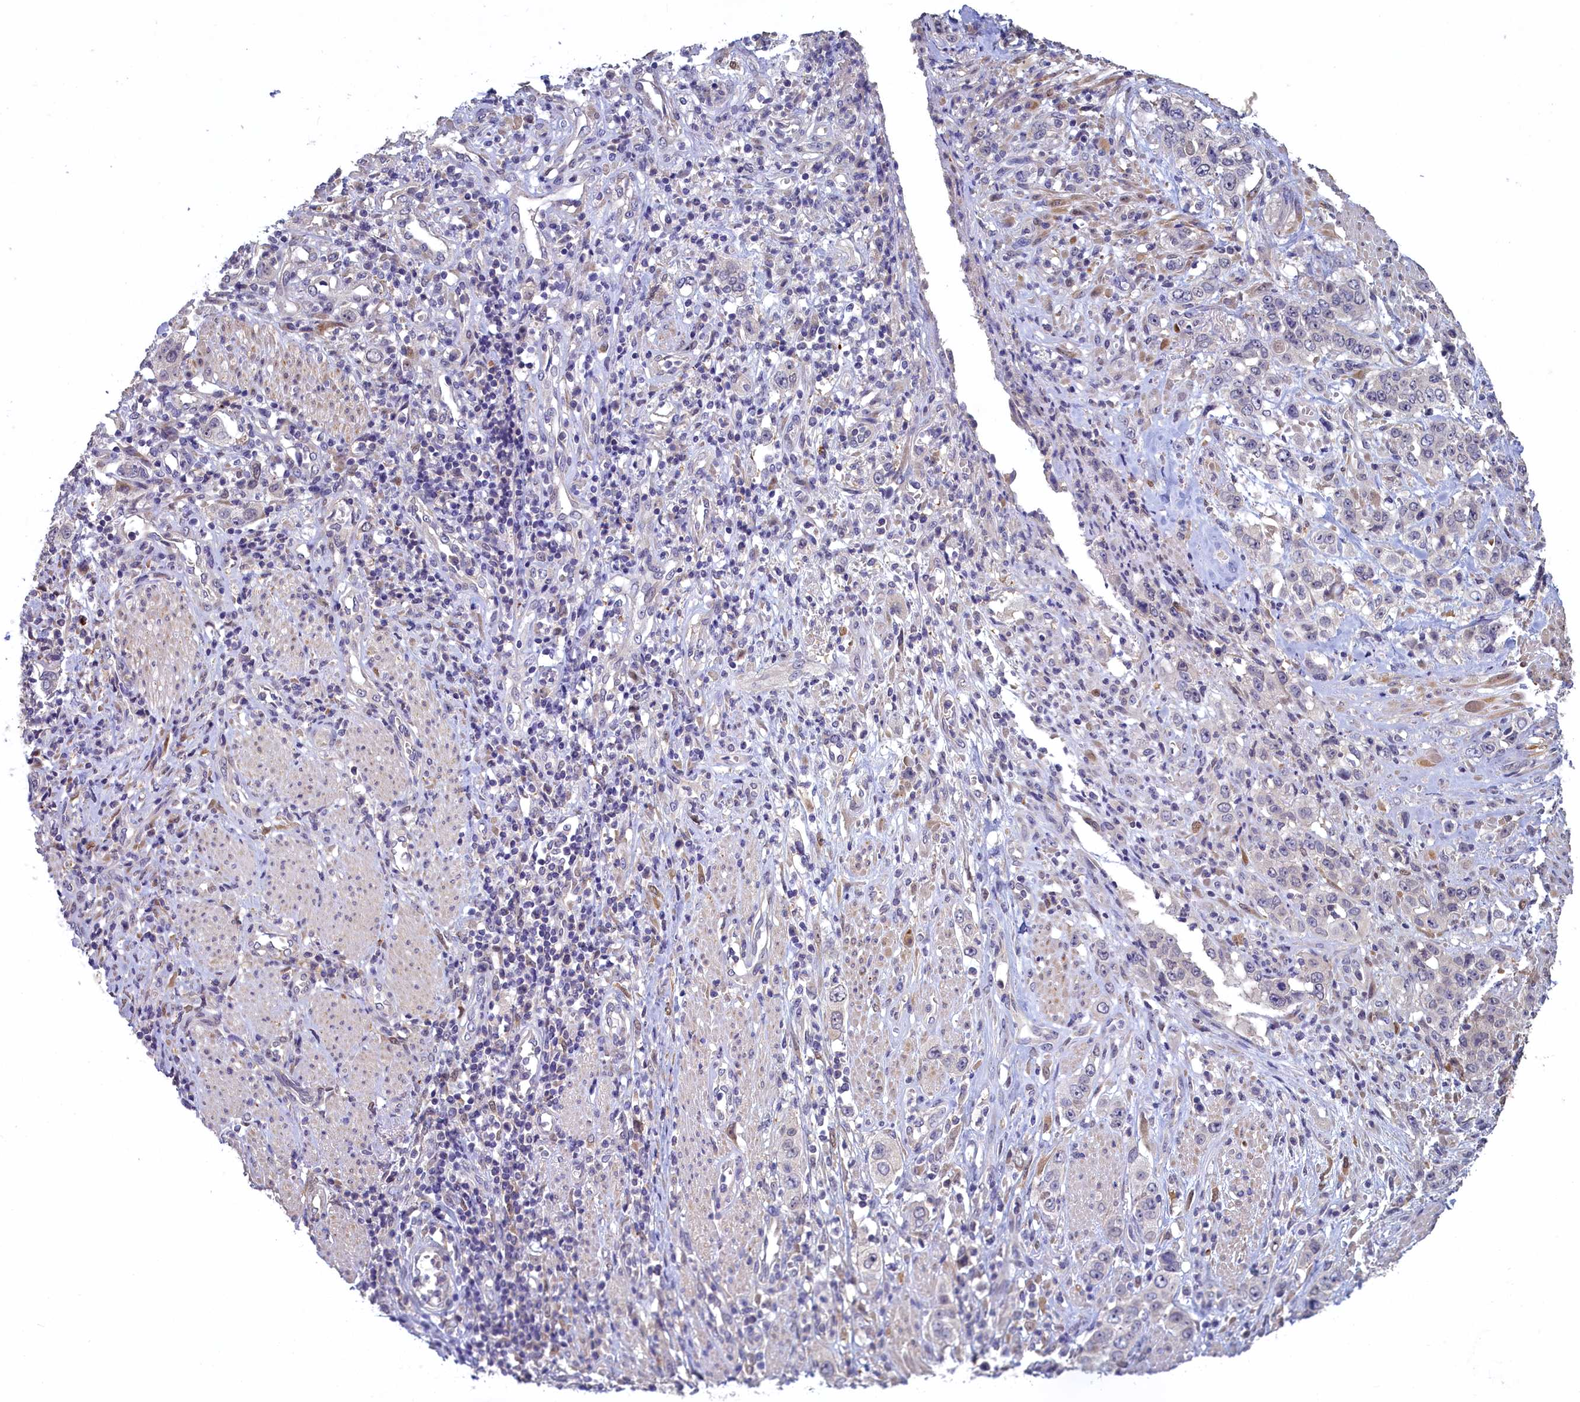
{"staining": {"intensity": "negative", "quantity": "none", "location": "none"}, "tissue": "stomach cancer", "cell_type": "Tumor cells", "image_type": "cancer", "snomed": [{"axis": "morphology", "description": "Adenocarcinoma, NOS"}, {"axis": "topography", "description": "Stomach, upper"}], "caption": "Protein analysis of stomach adenocarcinoma exhibits no significant staining in tumor cells.", "gene": "UCHL3", "patient": {"sex": "male", "age": 62}}